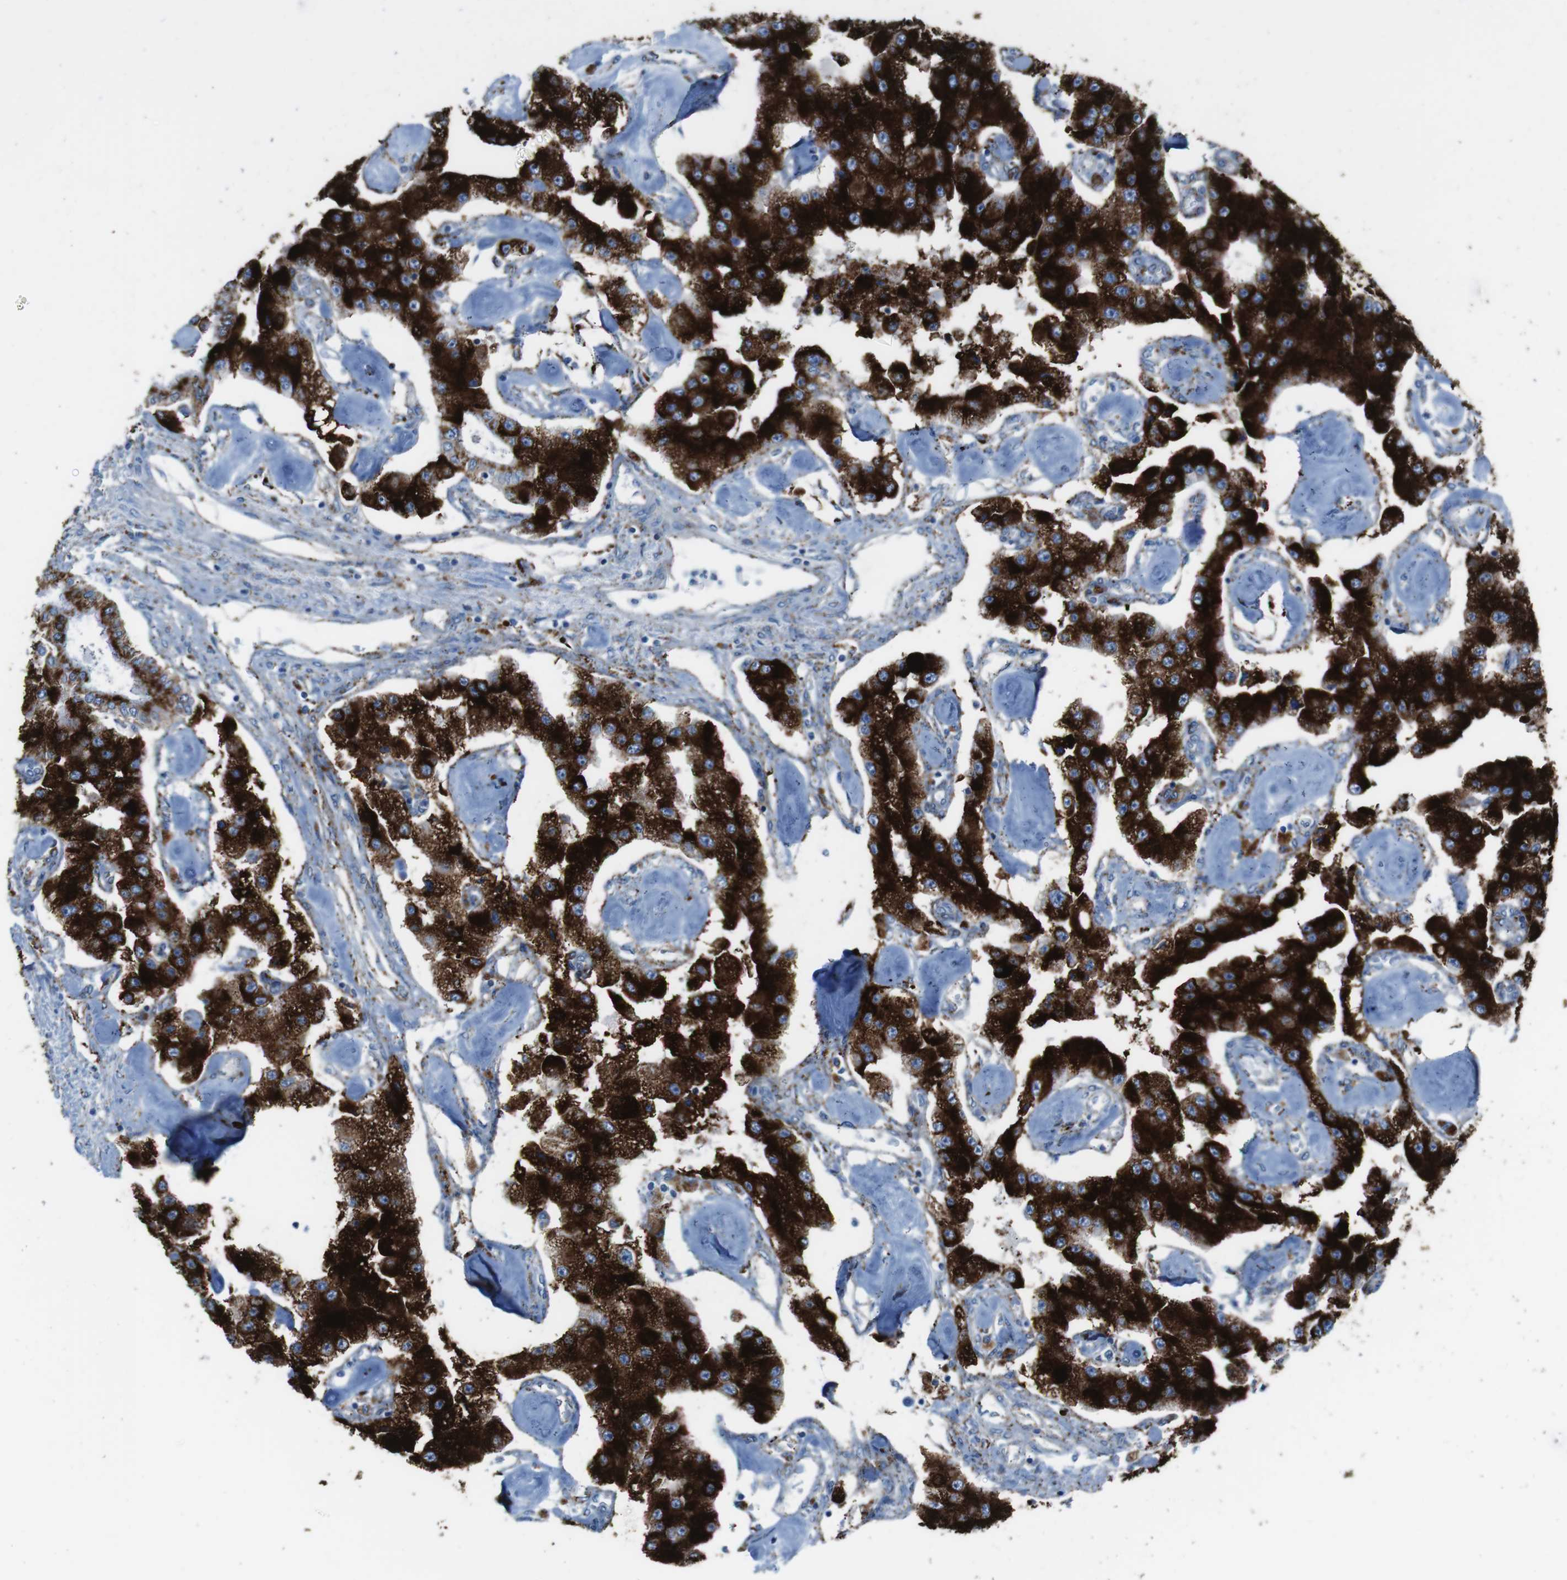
{"staining": {"intensity": "strong", "quantity": ">75%", "location": "cytoplasmic/membranous"}, "tissue": "carcinoid", "cell_type": "Tumor cells", "image_type": "cancer", "snomed": [{"axis": "morphology", "description": "Carcinoid, malignant, NOS"}, {"axis": "topography", "description": "Pancreas"}], "caption": "The immunohistochemical stain shows strong cytoplasmic/membranous positivity in tumor cells of malignant carcinoid tissue.", "gene": "SCARB2", "patient": {"sex": "male", "age": 41}}